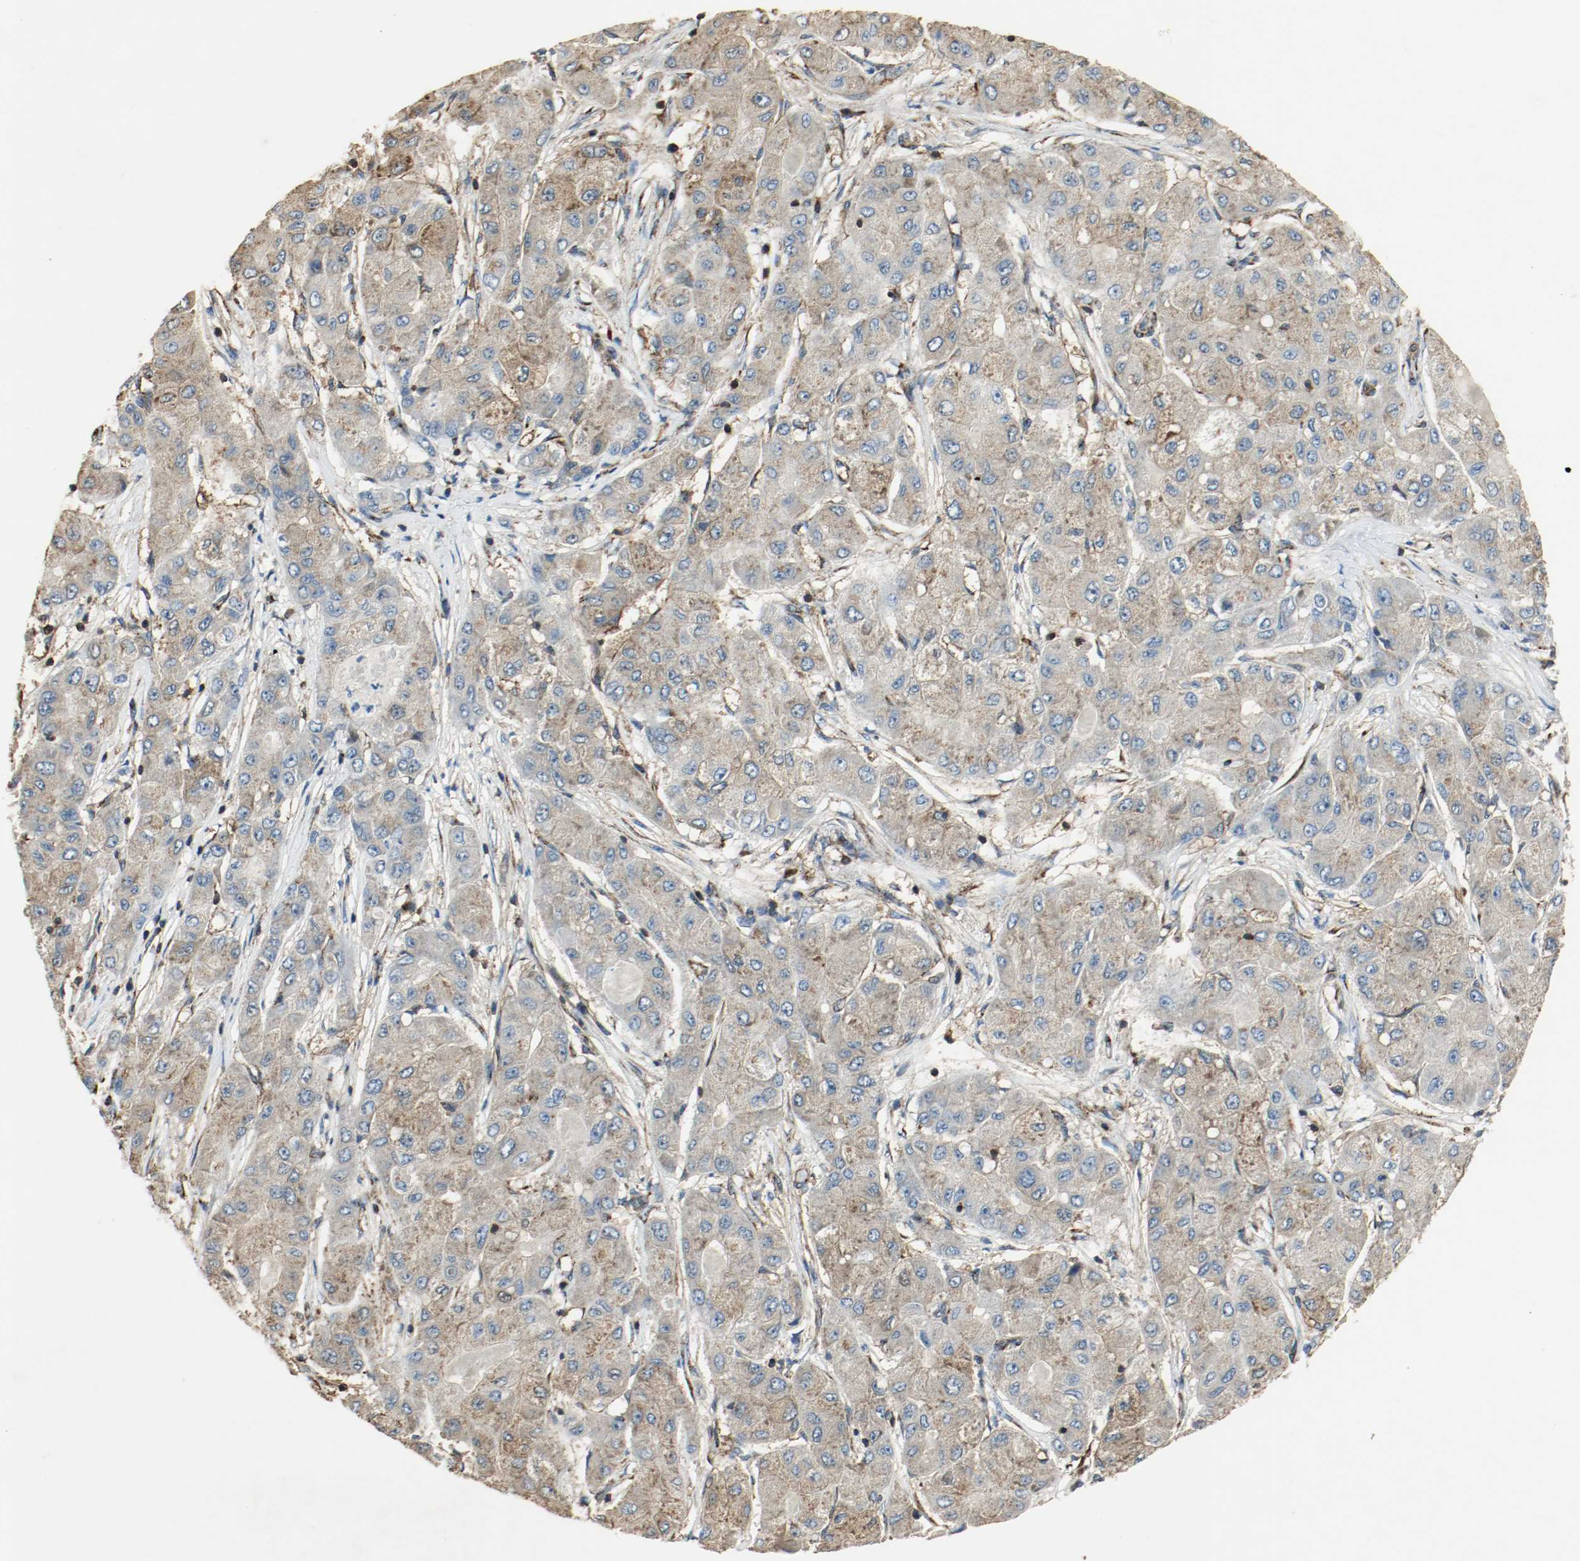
{"staining": {"intensity": "moderate", "quantity": ">75%", "location": "cytoplasmic/membranous"}, "tissue": "liver cancer", "cell_type": "Tumor cells", "image_type": "cancer", "snomed": [{"axis": "morphology", "description": "Carcinoma, Hepatocellular, NOS"}, {"axis": "topography", "description": "Liver"}], "caption": "The immunohistochemical stain labels moderate cytoplasmic/membranous expression in tumor cells of liver cancer tissue.", "gene": "PLCG1", "patient": {"sex": "male", "age": 80}}